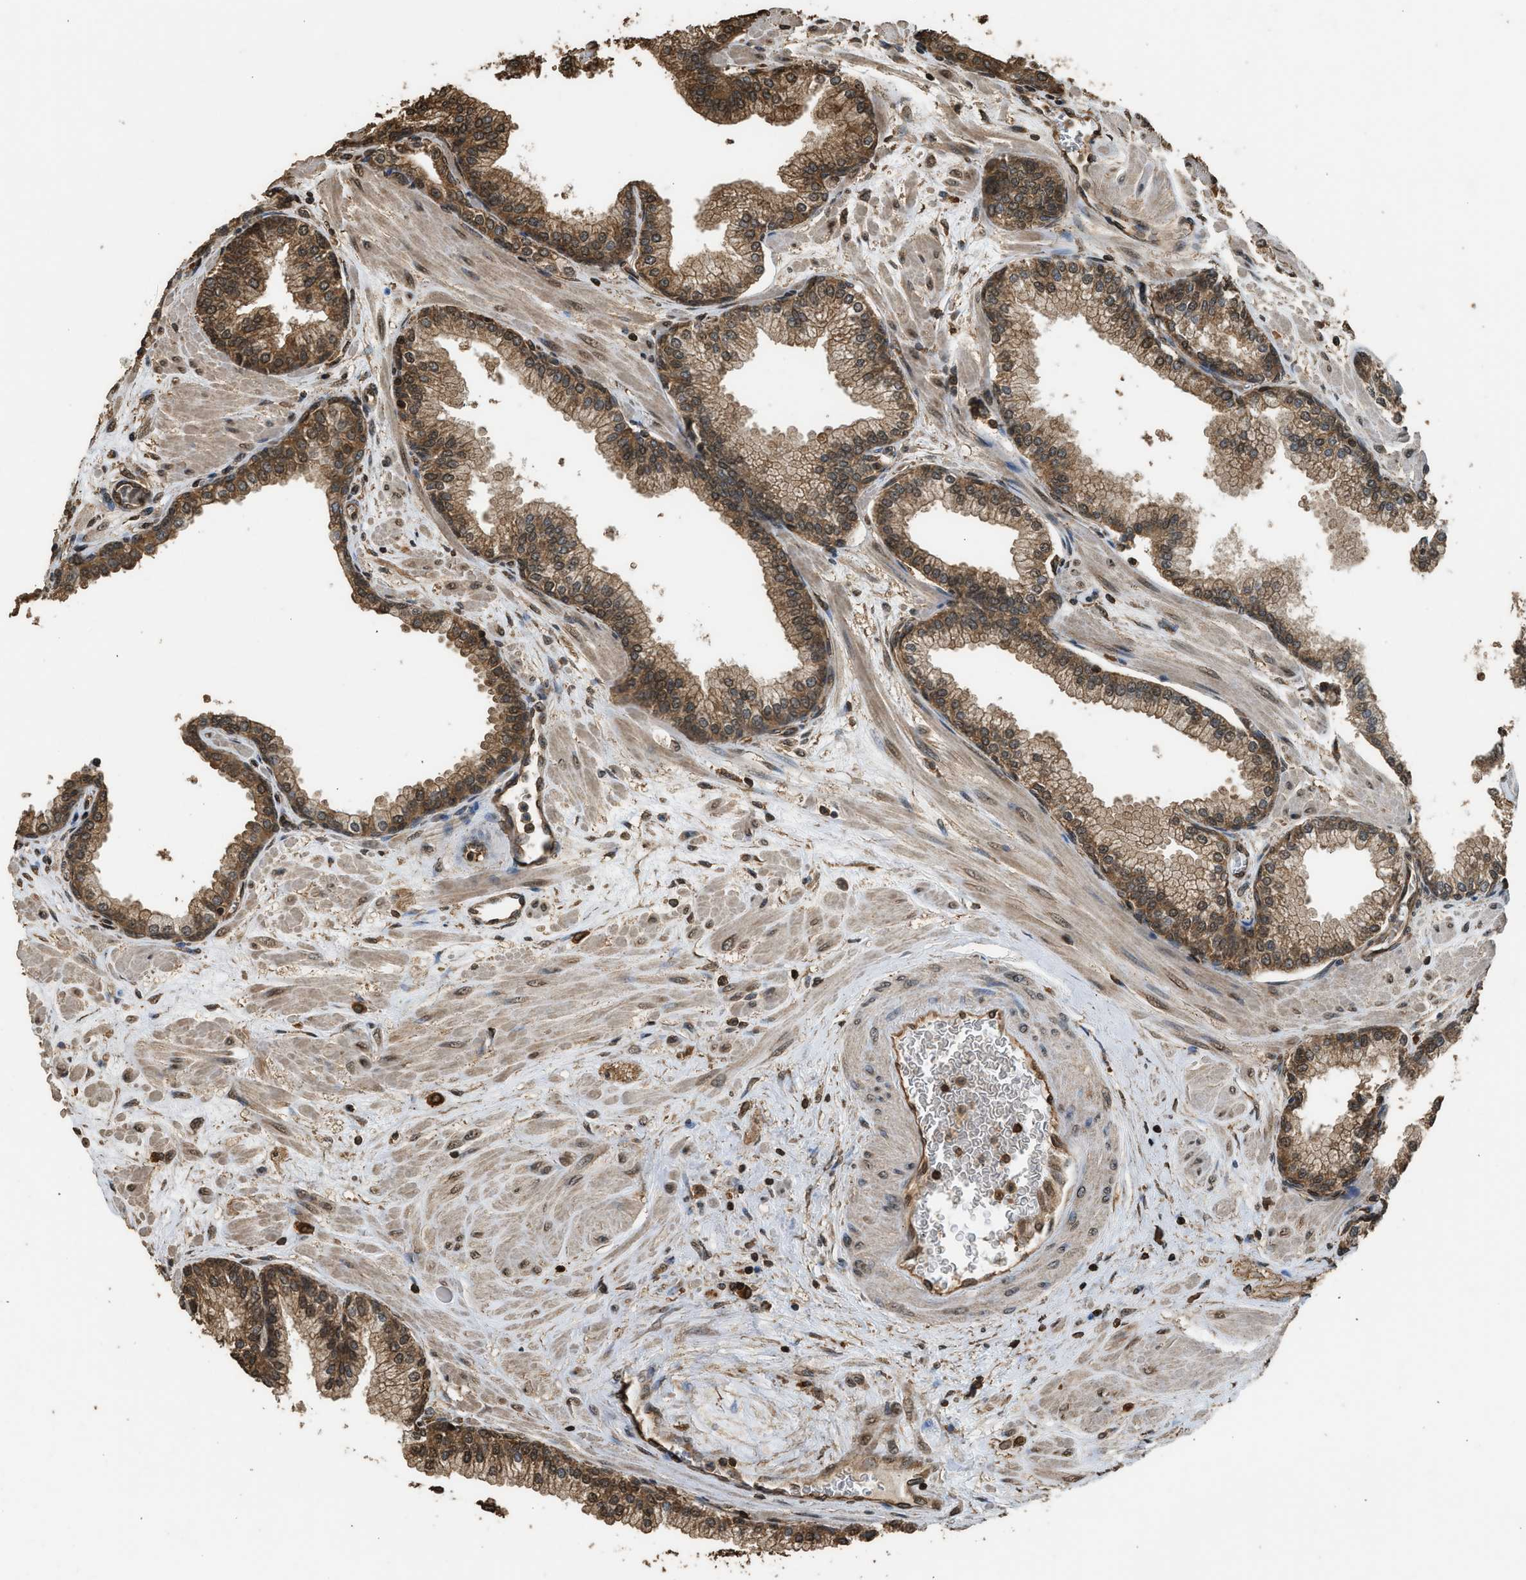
{"staining": {"intensity": "strong", "quantity": ">75%", "location": "cytoplasmic/membranous,nuclear"}, "tissue": "prostate", "cell_type": "Glandular cells", "image_type": "normal", "snomed": [{"axis": "morphology", "description": "Normal tissue, NOS"}, {"axis": "morphology", "description": "Urothelial carcinoma, Low grade"}, {"axis": "topography", "description": "Urinary bladder"}, {"axis": "topography", "description": "Prostate"}], "caption": "Human prostate stained for a protein (brown) demonstrates strong cytoplasmic/membranous,nuclear positive expression in approximately >75% of glandular cells.", "gene": "MYBL2", "patient": {"sex": "male", "age": 60}}